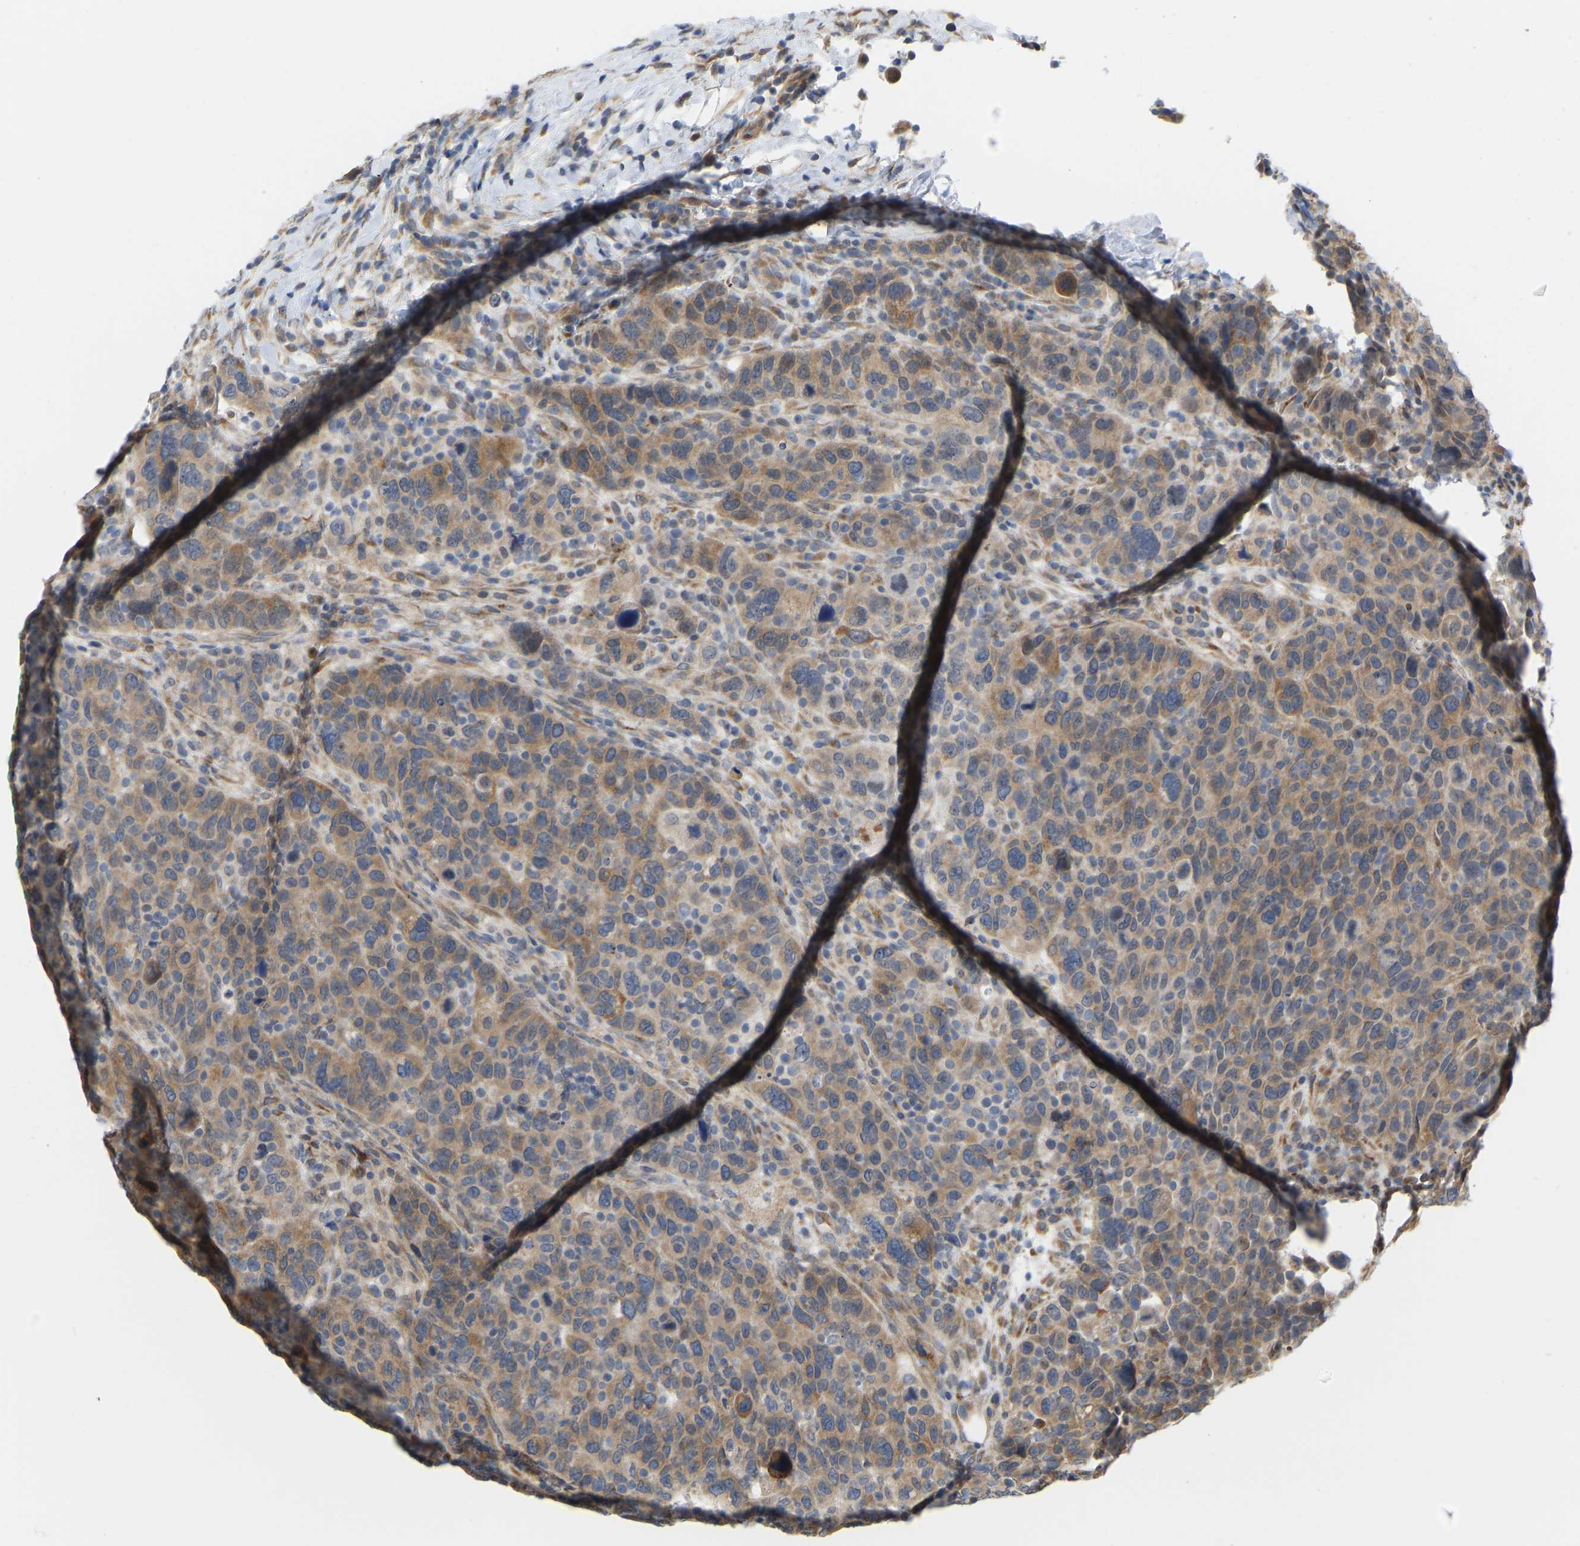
{"staining": {"intensity": "moderate", "quantity": ">75%", "location": "cytoplasmic/membranous"}, "tissue": "breast cancer", "cell_type": "Tumor cells", "image_type": "cancer", "snomed": [{"axis": "morphology", "description": "Duct carcinoma"}, {"axis": "topography", "description": "Breast"}], "caption": "The image reveals a brown stain indicating the presence of a protein in the cytoplasmic/membranous of tumor cells in infiltrating ductal carcinoma (breast). The staining was performed using DAB, with brown indicating positive protein expression. Nuclei are stained blue with hematoxylin.", "gene": "BEND3", "patient": {"sex": "female", "age": 37}}